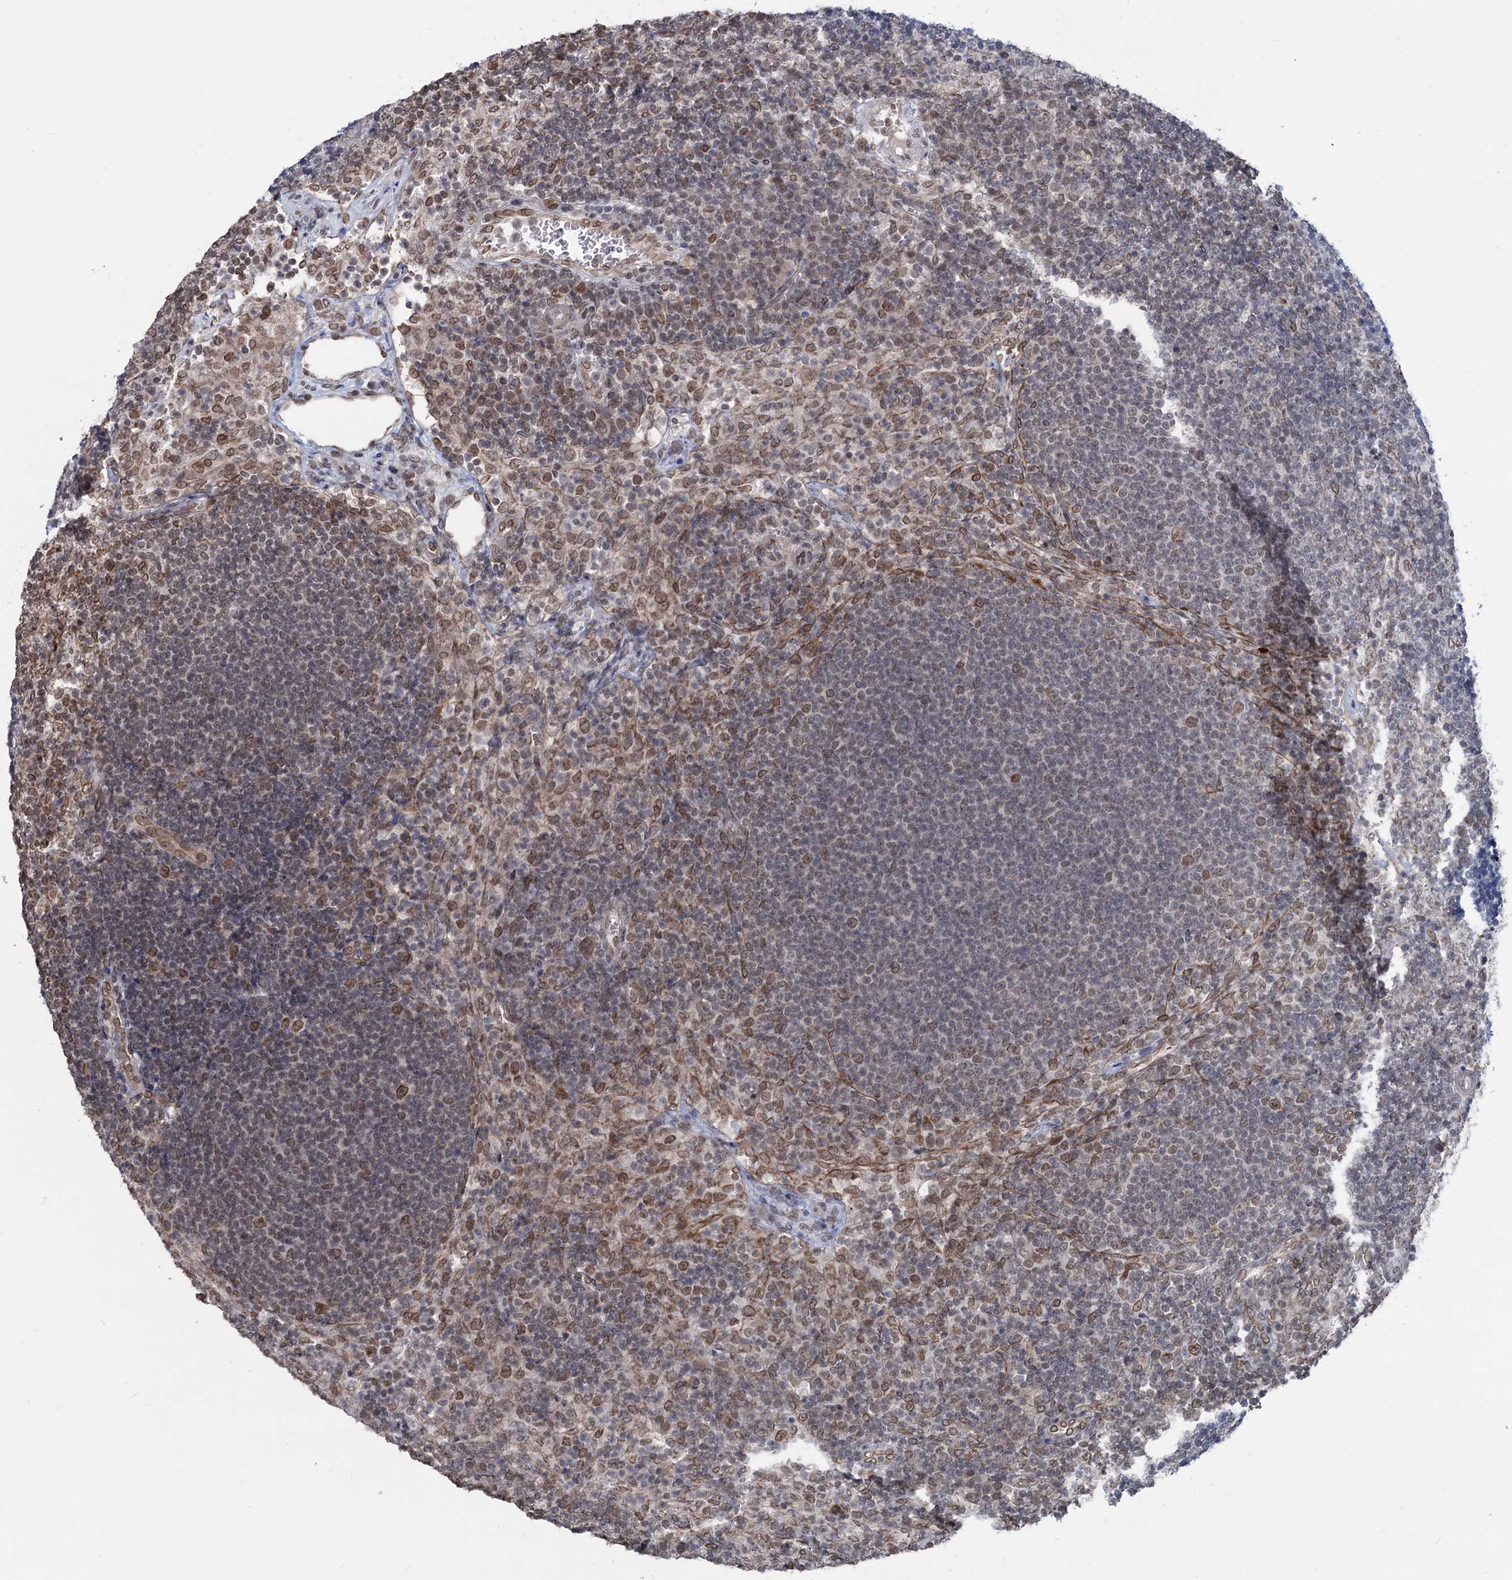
{"staining": {"intensity": "moderate", "quantity": "25%-75%", "location": "cytoplasmic/membranous,nuclear"}, "tissue": "lymph node", "cell_type": "Germinal center cells", "image_type": "normal", "snomed": [{"axis": "morphology", "description": "Normal tissue, NOS"}, {"axis": "topography", "description": "Lymph node"}], "caption": "Normal lymph node shows moderate cytoplasmic/membranous,nuclear expression in about 25%-75% of germinal center cells.", "gene": "RNF6", "patient": {"sex": "female", "age": 70}}